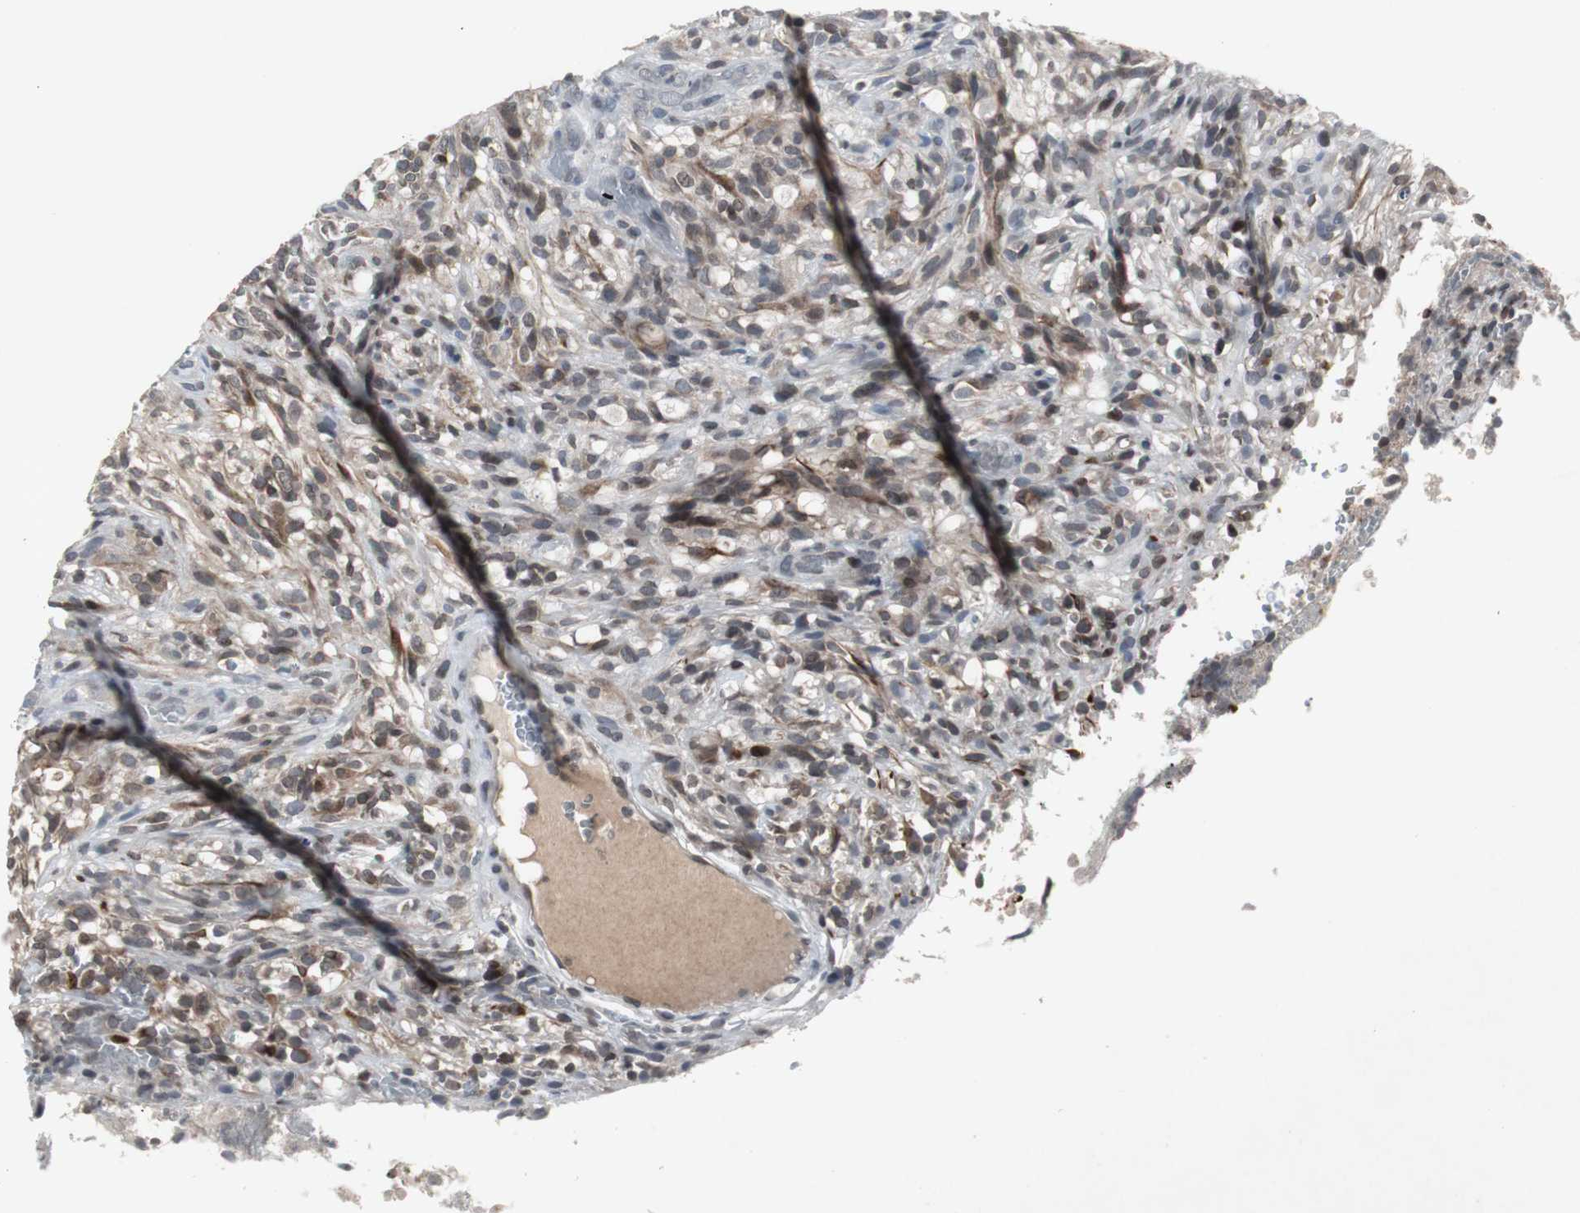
{"staining": {"intensity": "moderate", "quantity": "<25%", "location": "cytoplasmic/membranous"}, "tissue": "glioma", "cell_type": "Tumor cells", "image_type": "cancer", "snomed": [{"axis": "morphology", "description": "Normal tissue, NOS"}, {"axis": "morphology", "description": "Glioma, malignant, High grade"}, {"axis": "topography", "description": "Cerebral cortex"}], "caption": "Brown immunohistochemical staining in human glioma shows moderate cytoplasmic/membranous positivity in approximately <25% of tumor cells. Using DAB (3,3'-diaminobenzidine) (brown) and hematoxylin (blue) stains, captured at high magnification using brightfield microscopy.", "gene": "ZNF396", "patient": {"sex": "male", "age": 75}}